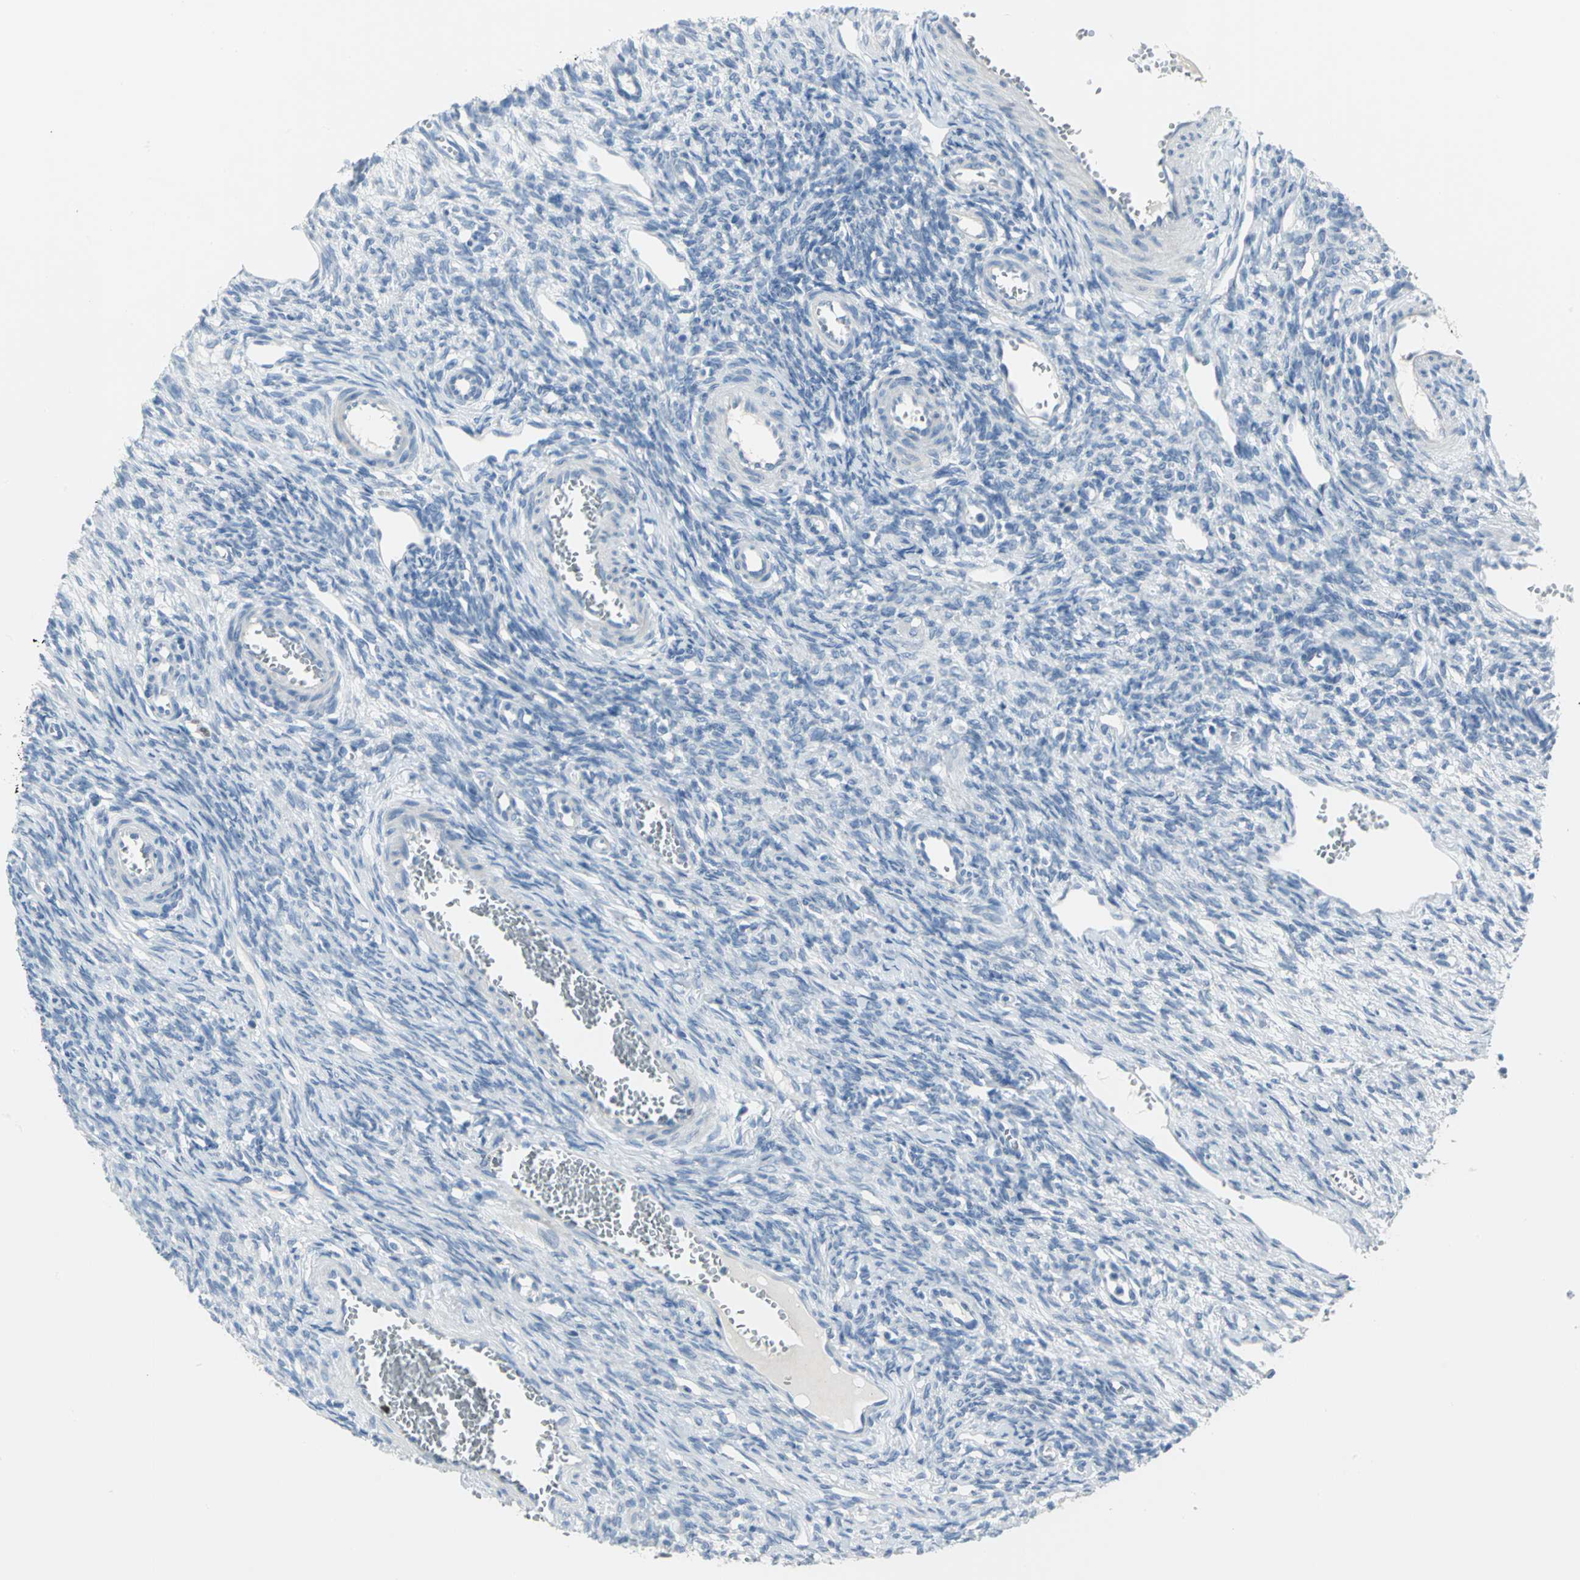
{"staining": {"intensity": "negative", "quantity": "none", "location": "none"}, "tissue": "ovary", "cell_type": "Ovarian stroma cells", "image_type": "normal", "snomed": [{"axis": "morphology", "description": "Normal tissue, NOS"}, {"axis": "topography", "description": "Ovary"}], "caption": "This is a photomicrograph of immunohistochemistry staining of benign ovary, which shows no positivity in ovarian stroma cells. (Stains: DAB immunohistochemistry with hematoxylin counter stain, Microscopy: brightfield microscopy at high magnification).", "gene": "MCM3", "patient": {"sex": "female", "age": 33}}